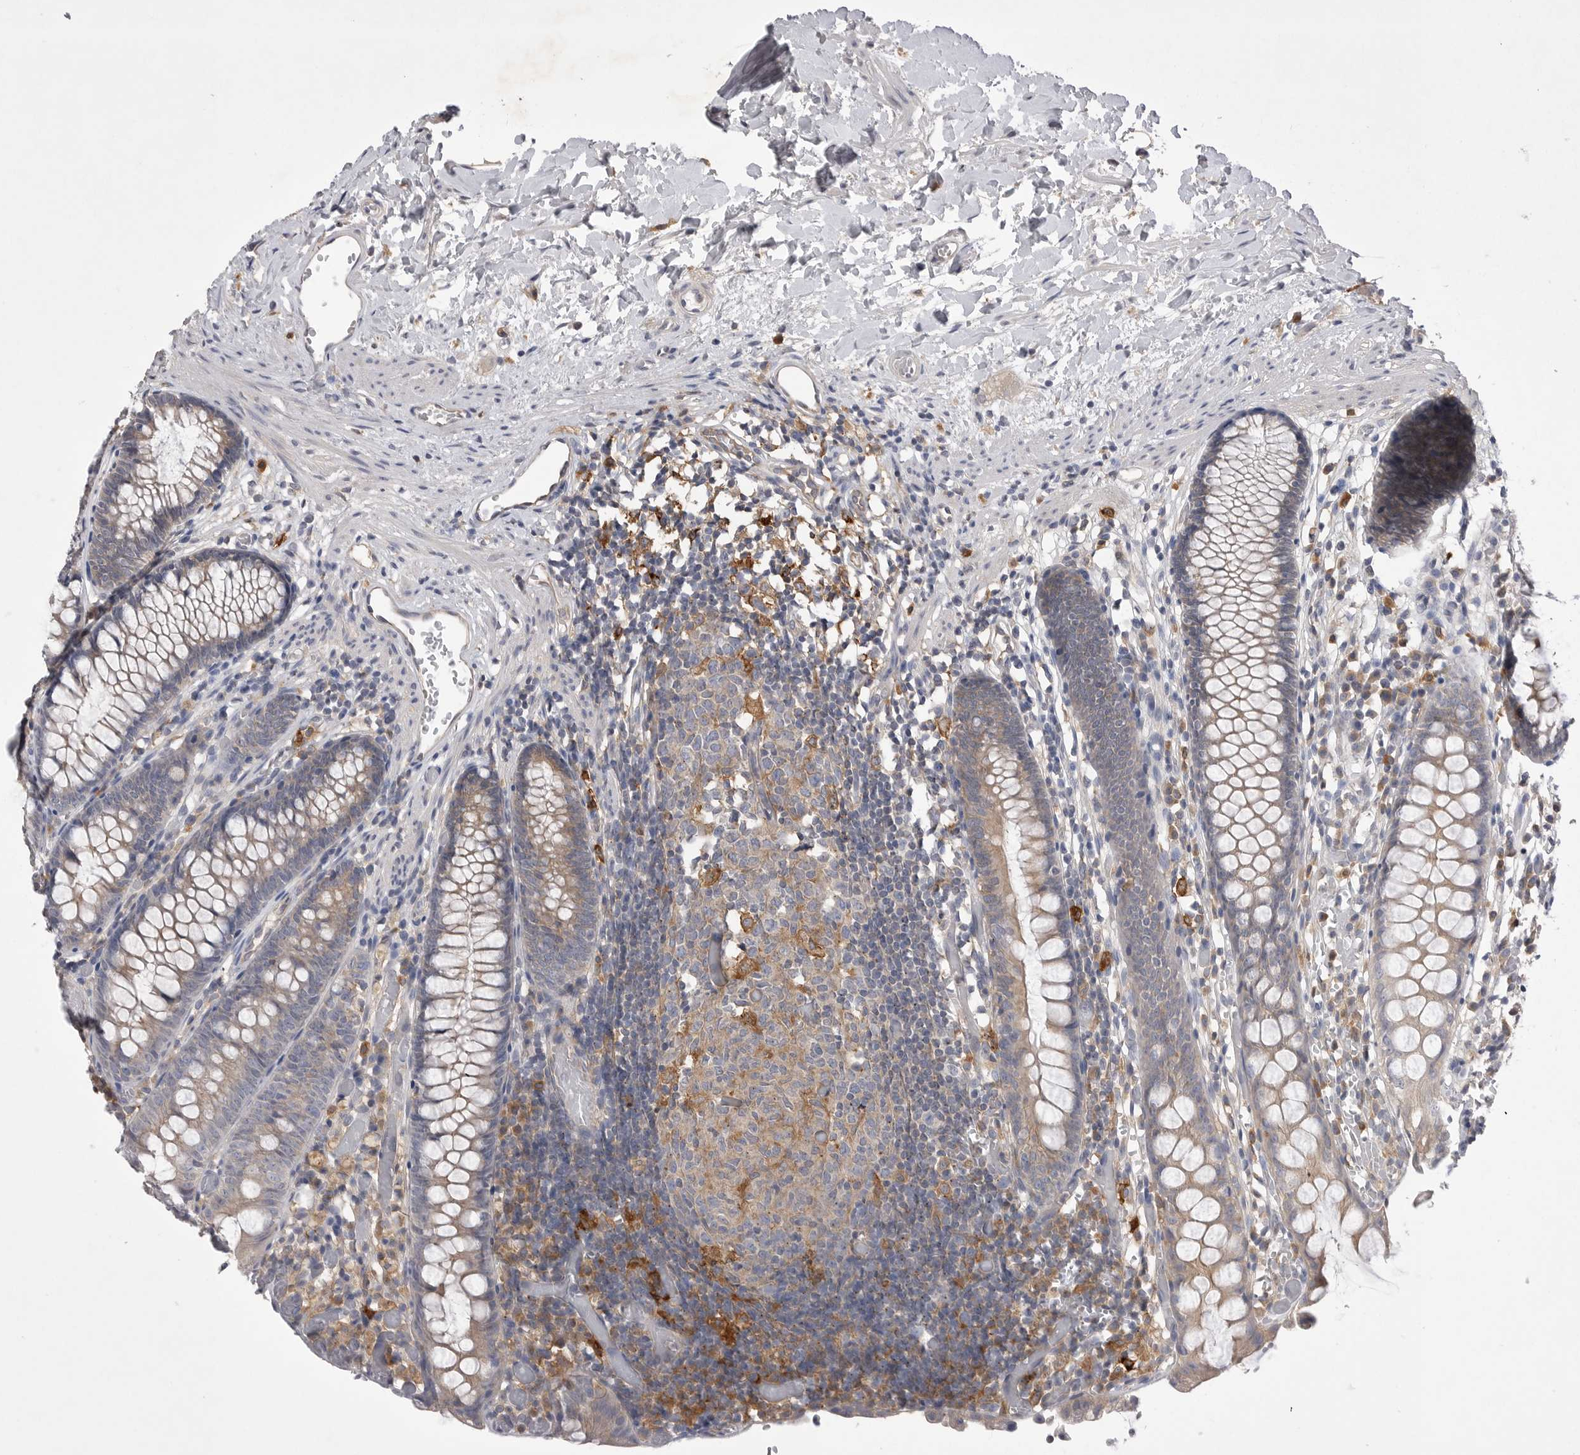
{"staining": {"intensity": "weak", "quantity": ">75%", "location": "cytoplasmic/membranous"}, "tissue": "colon", "cell_type": "Endothelial cells", "image_type": "normal", "snomed": [{"axis": "morphology", "description": "Normal tissue, NOS"}, {"axis": "topography", "description": "Colon"}], "caption": "An immunohistochemistry (IHC) photomicrograph of normal tissue is shown. Protein staining in brown labels weak cytoplasmic/membranous positivity in colon within endothelial cells. Nuclei are stained in blue.", "gene": "VAC14", "patient": {"sex": "male", "age": 14}}